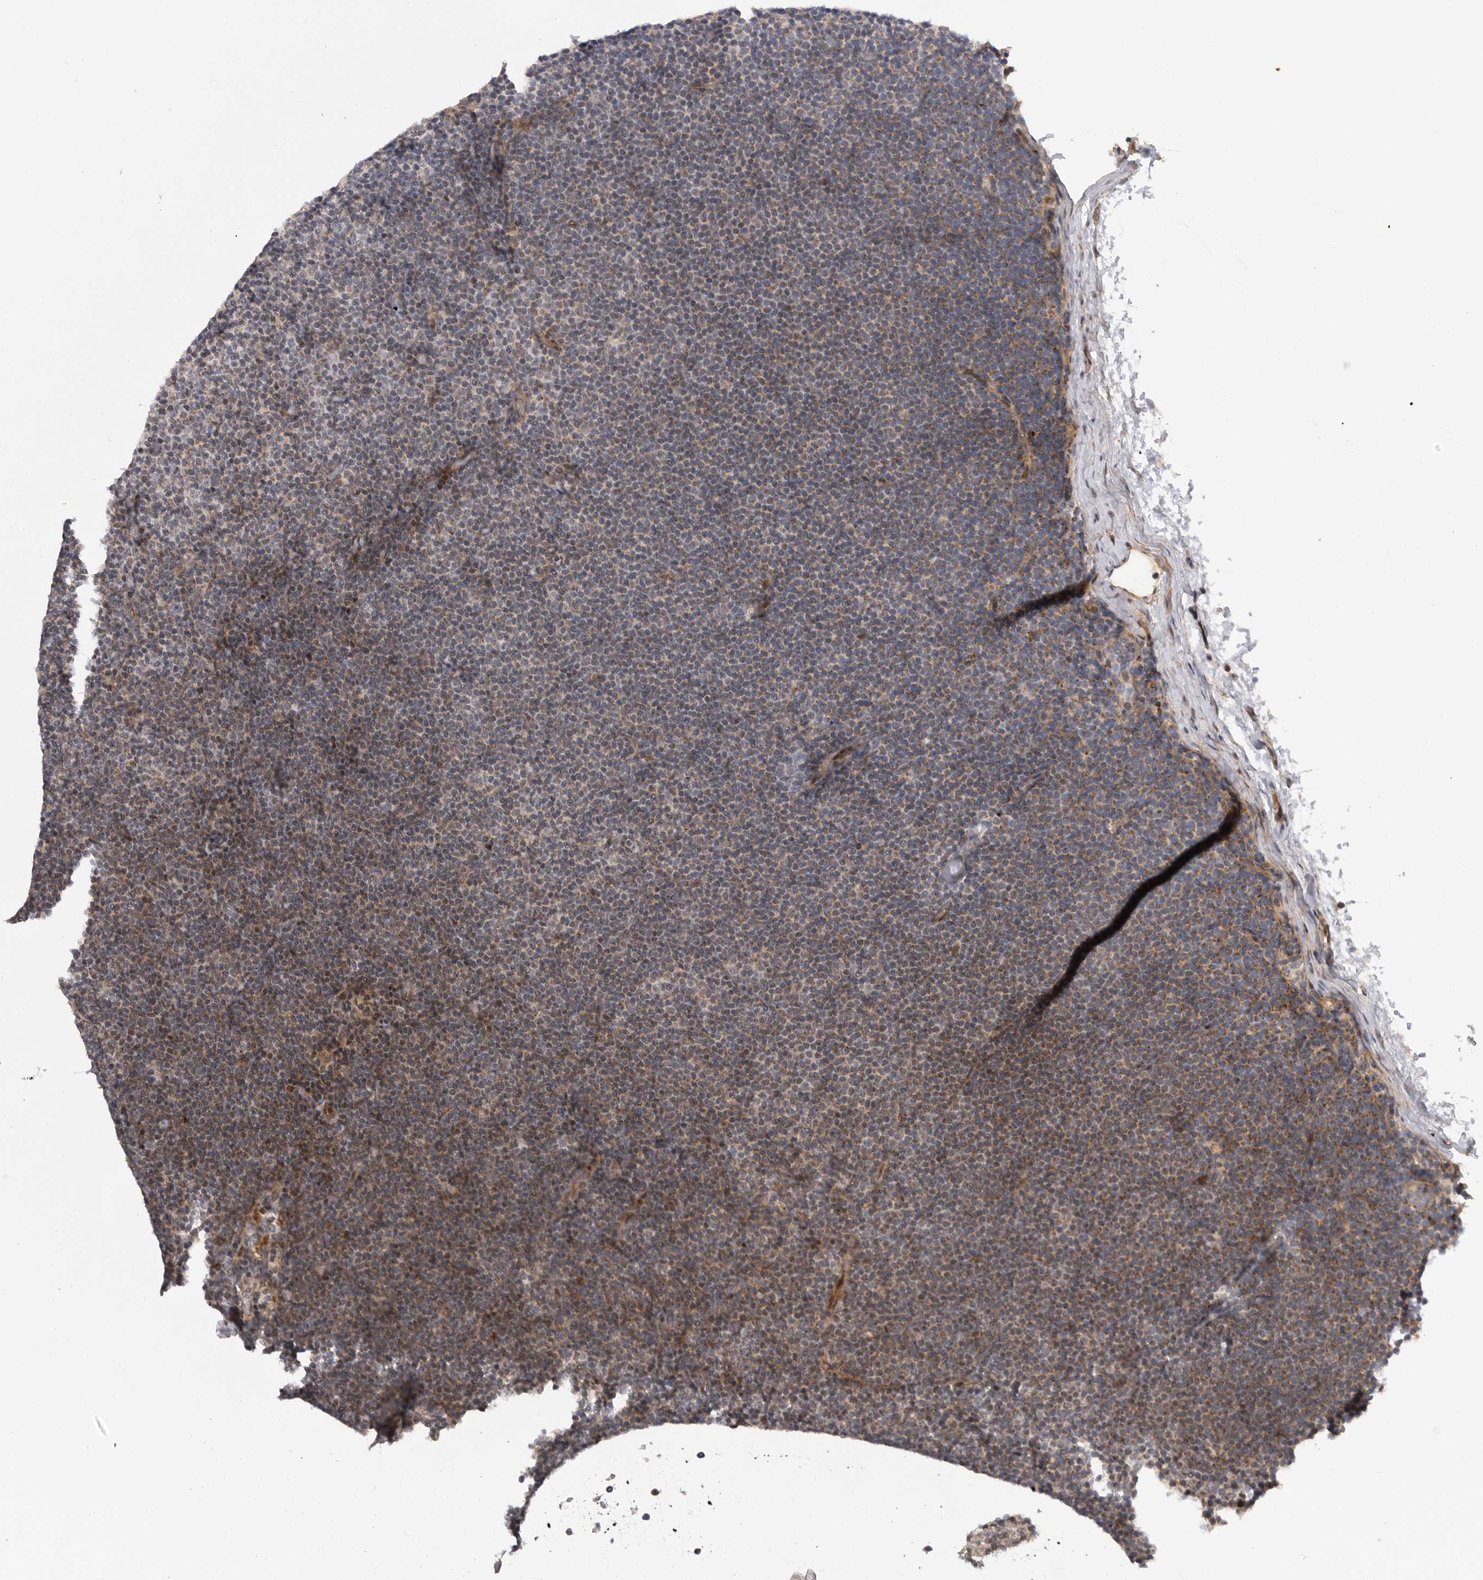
{"staining": {"intensity": "moderate", "quantity": "<25%", "location": "nuclear"}, "tissue": "lymphoma", "cell_type": "Tumor cells", "image_type": "cancer", "snomed": [{"axis": "morphology", "description": "Malignant lymphoma, non-Hodgkin's type, Low grade"}, {"axis": "topography", "description": "Lymph node"}], "caption": "Brown immunohistochemical staining in malignant lymphoma, non-Hodgkin's type (low-grade) displays moderate nuclear expression in about <25% of tumor cells.", "gene": "TMPRSS11F", "patient": {"sex": "female", "age": 53}}